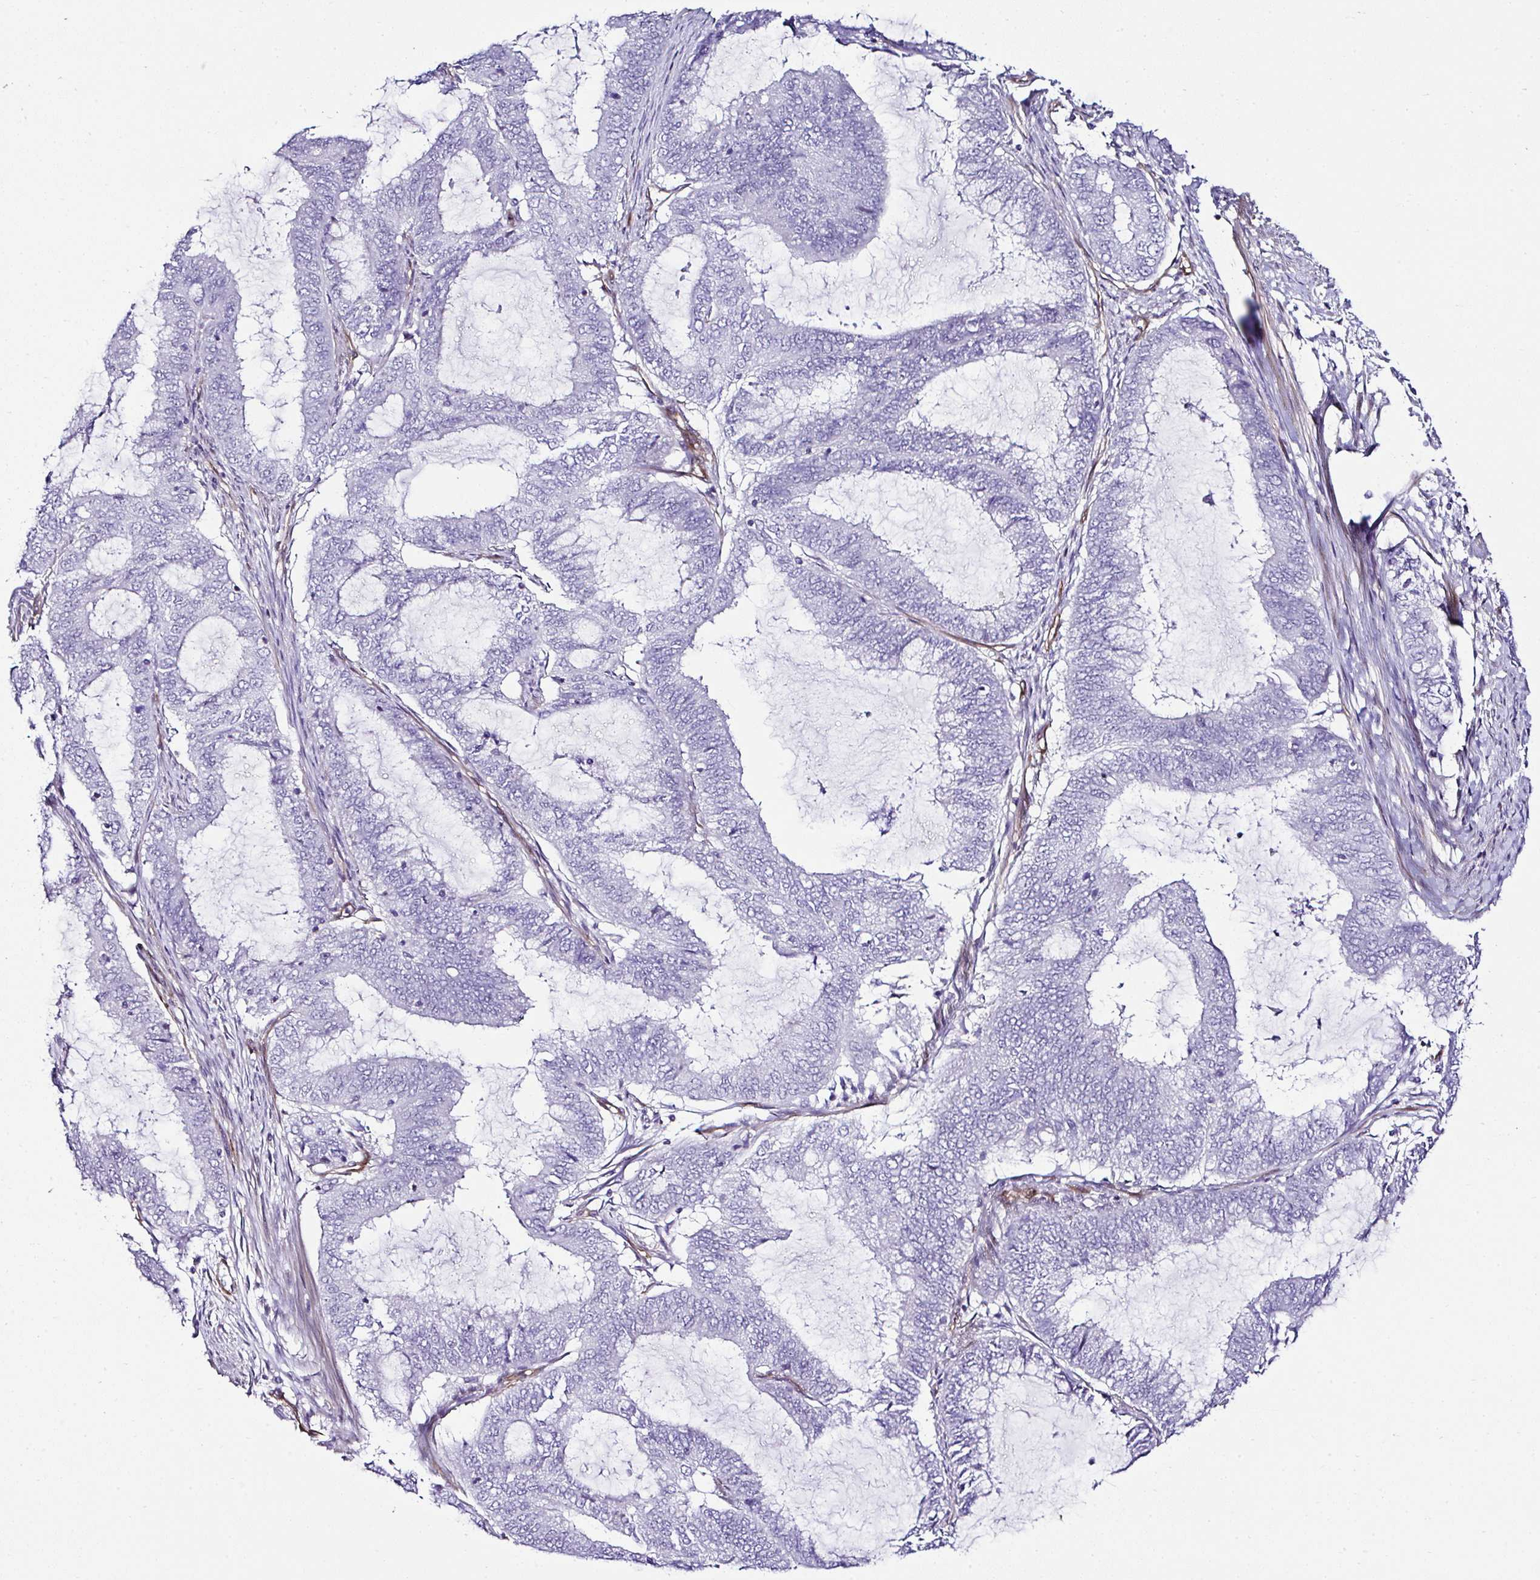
{"staining": {"intensity": "negative", "quantity": "none", "location": "none"}, "tissue": "endometrial cancer", "cell_type": "Tumor cells", "image_type": "cancer", "snomed": [{"axis": "morphology", "description": "Adenocarcinoma, NOS"}, {"axis": "topography", "description": "Endometrium"}], "caption": "An immunohistochemistry micrograph of endometrial adenocarcinoma is shown. There is no staining in tumor cells of endometrial adenocarcinoma. The staining was performed using DAB (3,3'-diaminobenzidine) to visualize the protein expression in brown, while the nuclei were stained in blue with hematoxylin (Magnification: 20x).", "gene": "FBXO34", "patient": {"sex": "female", "age": 51}}